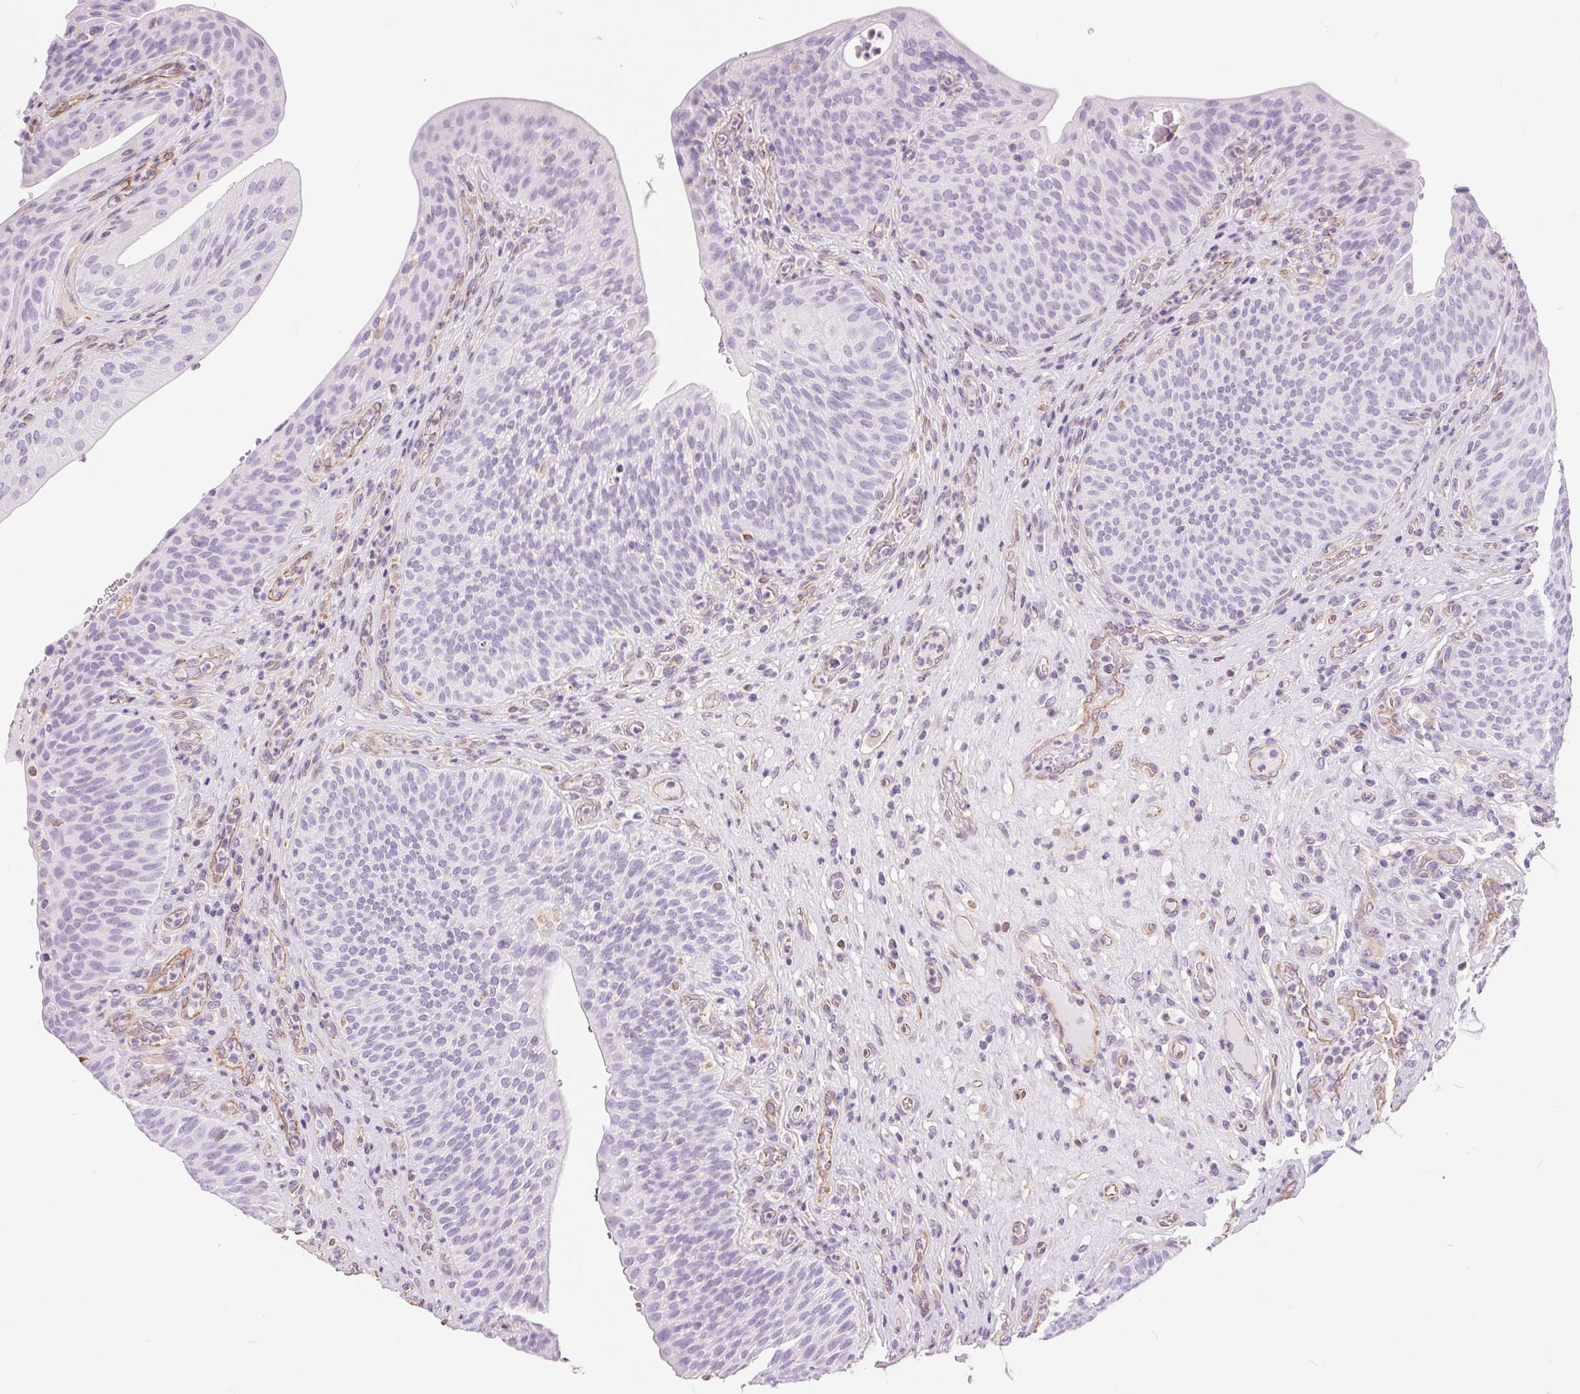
{"staining": {"intensity": "negative", "quantity": "none", "location": "none"}, "tissue": "urinary bladder", "cell_type": "Urothelial cells", "image_type": "normal", "snomed": [{"axis": "morphology", "description": "Normal tissue, NOS"}, {"axis": "topography", "description": "Urinary bladder"}, {"axis": "topography", "description": "Peripheral nerve tissue"}], "caption": "This is an immunohistochemistry image of unremarkable human urinary bladder. There is no positivity in urothelial cells.", "gene": "GFAP", "patient": {"sex": "male", "age": 66}}